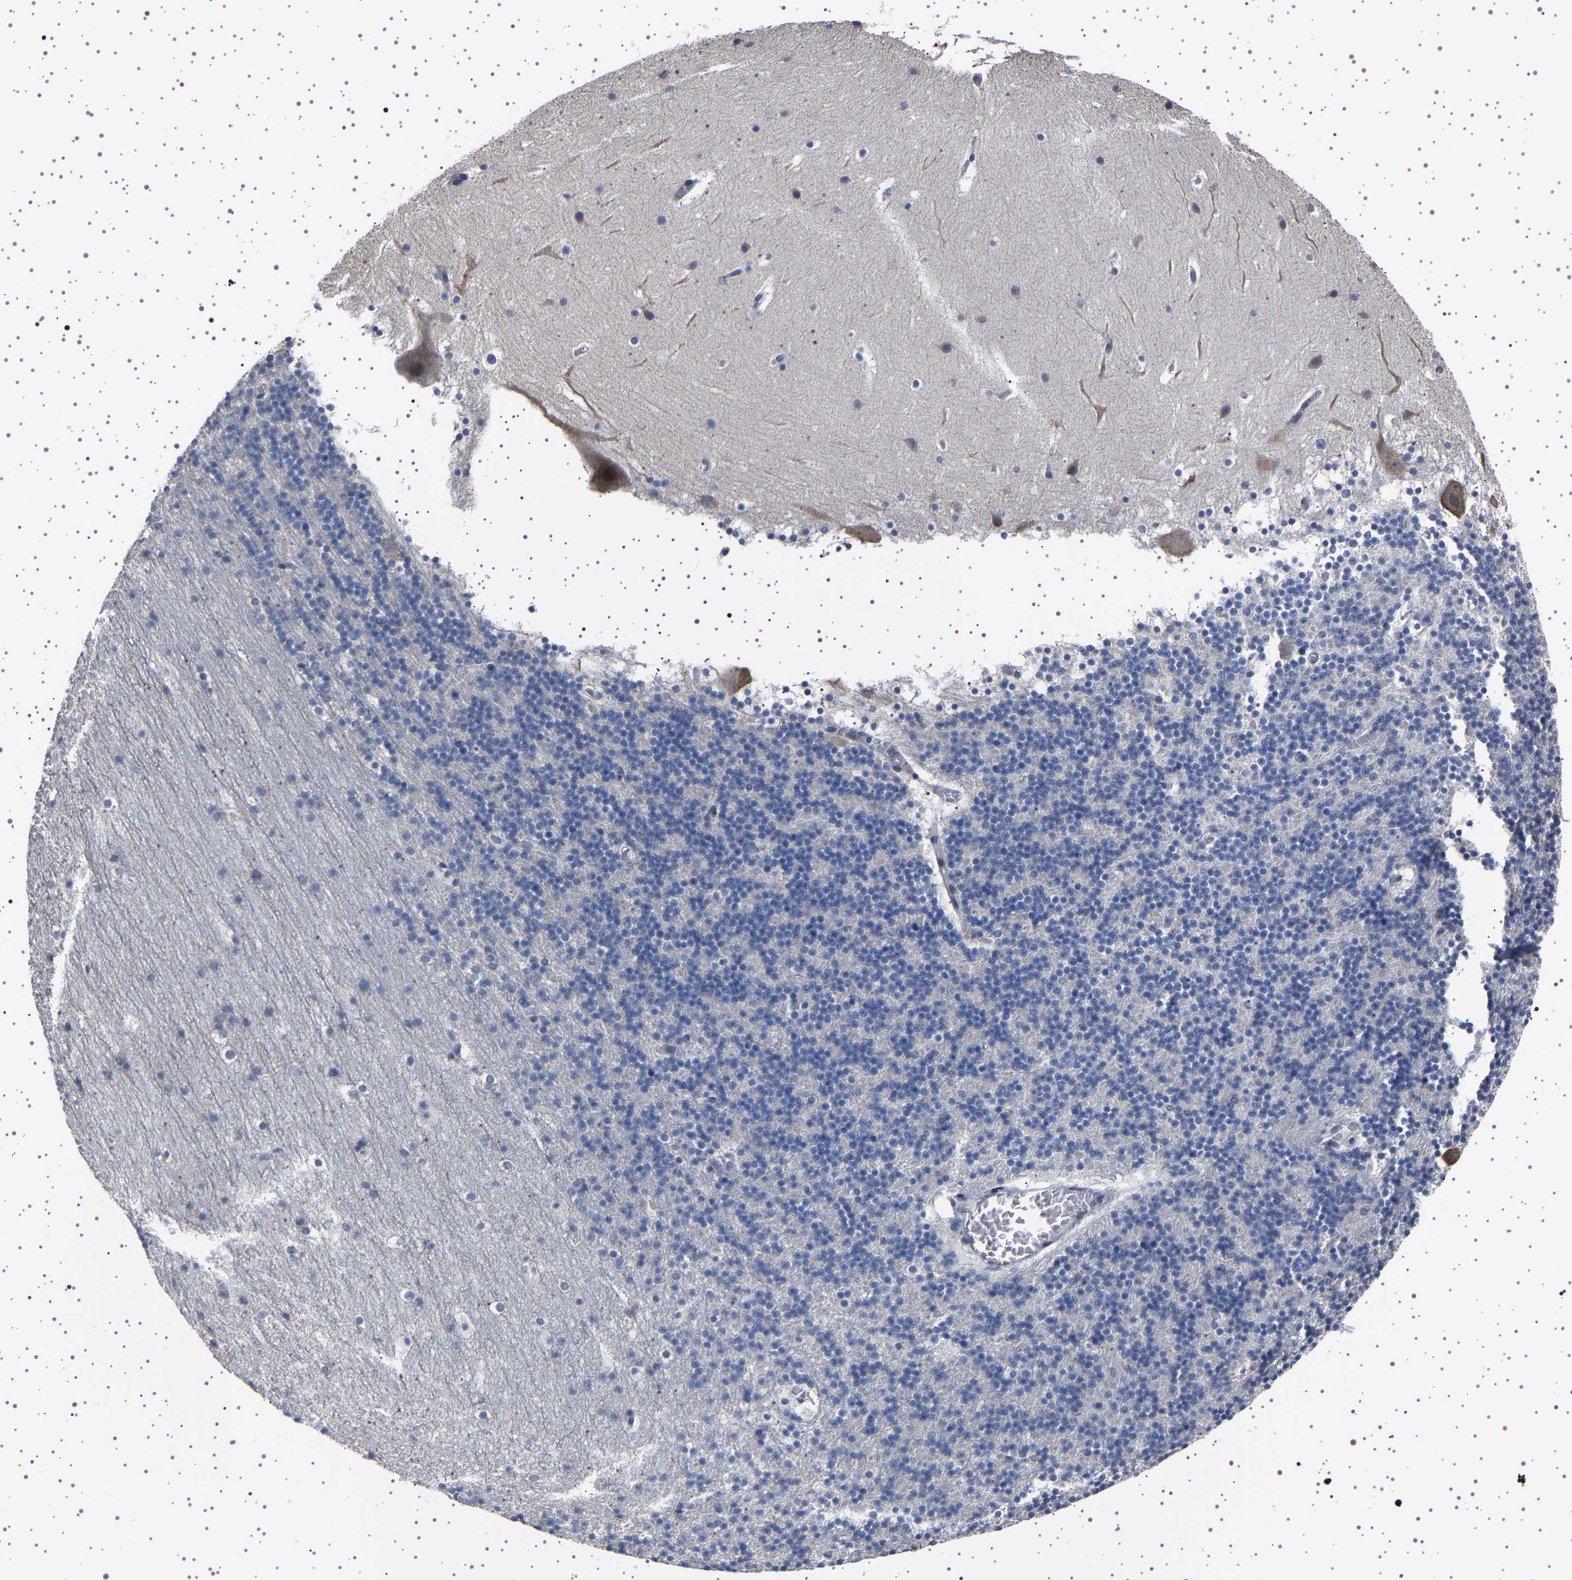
{"staining": {"intensity": "negative", "quantity": "none", "location": "none"}, "tissue": "cerebellum", "cell_type": "Cells in granular layer", "image_type": "normal", "snomed": [{"axis": "morphology", "description": "Normal tissue, NOS"}, {"axis": "topography", "description": "Cerebellum"}], "caption": "DAB immunohistochemical staining of normal human cerebellum displays no significant expression in cells in granular layer.", "gene": "IL10RB", "patient": {"sex": "male", "age": 45}}